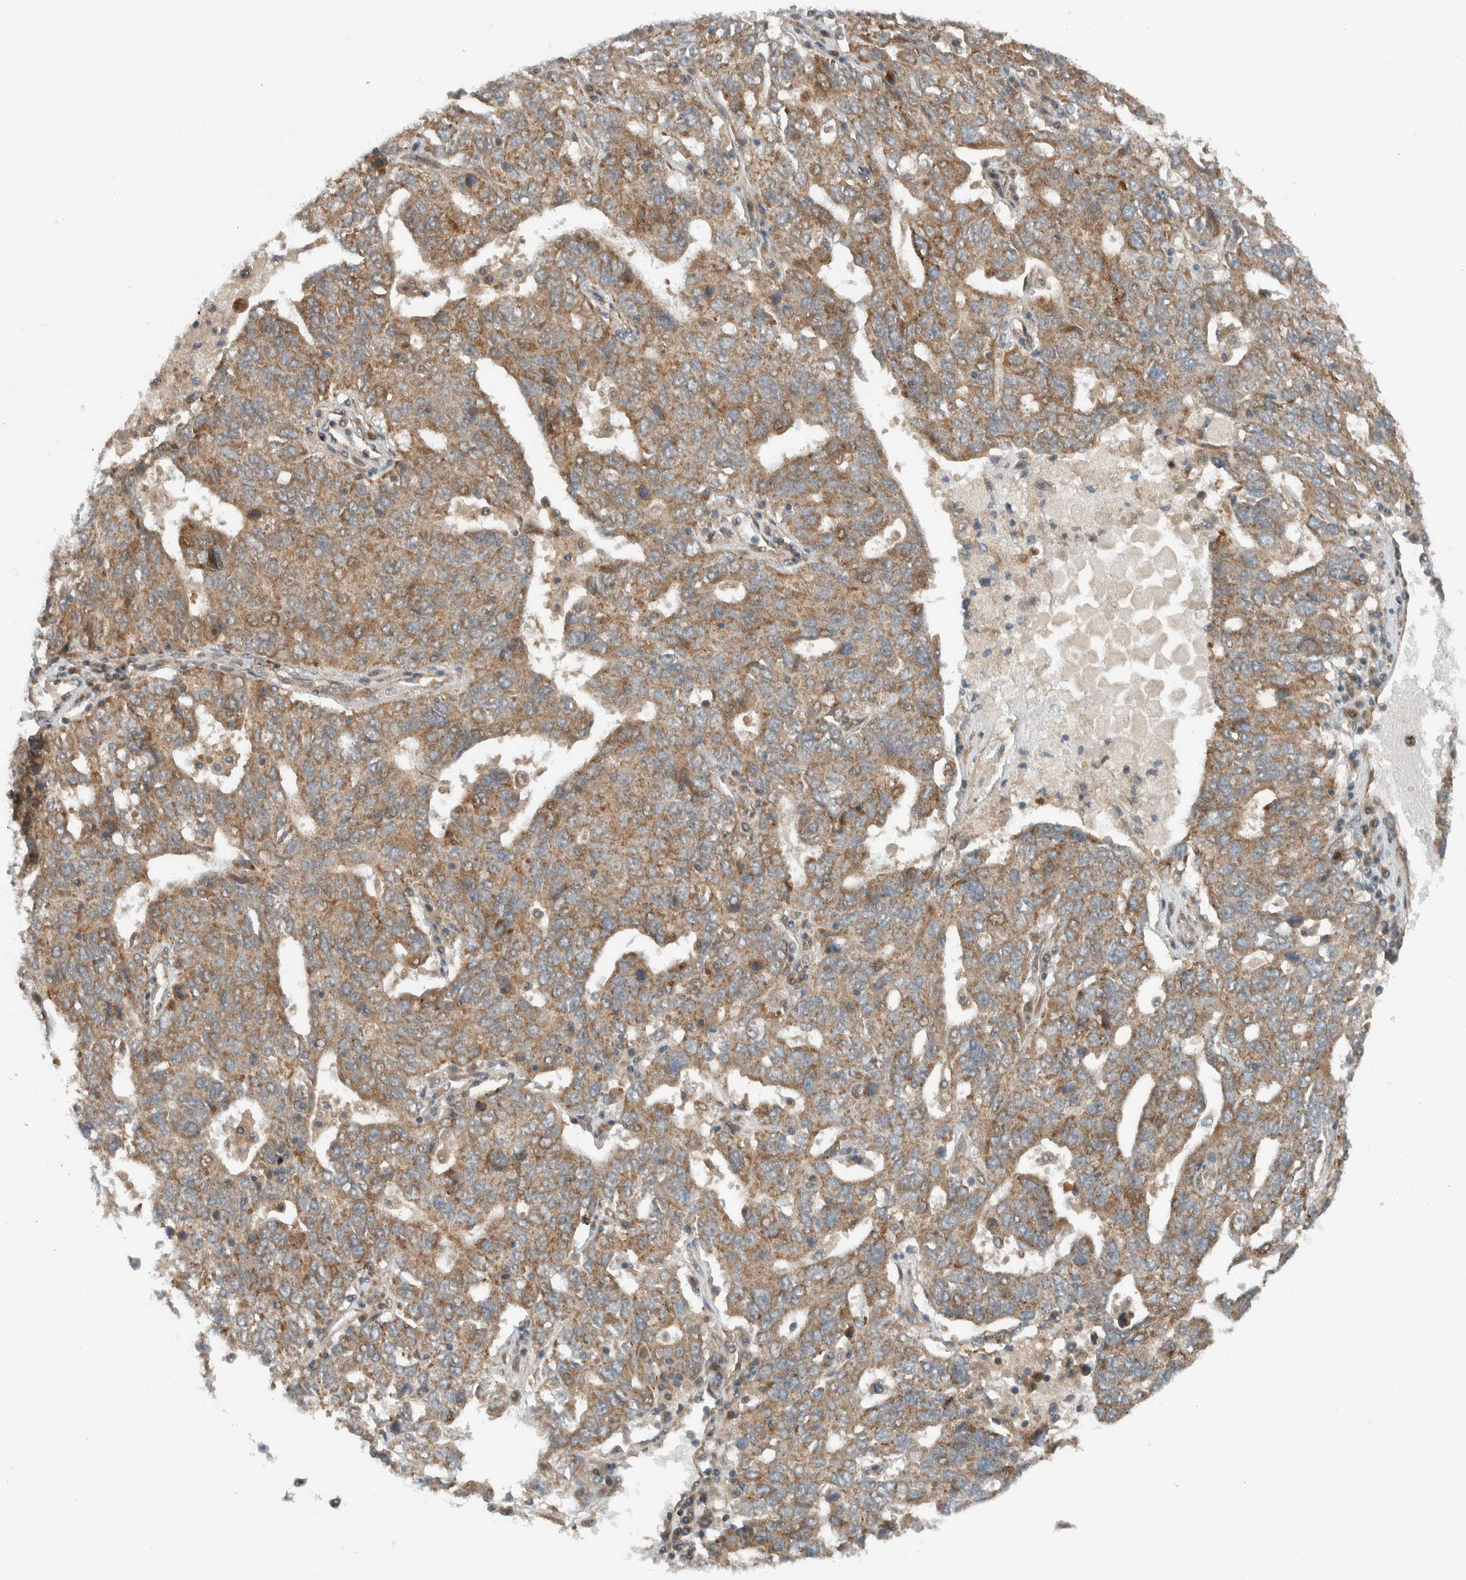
{"staining": {"intensity": "weak", "quantity": ">75%", "location": "cytoplasmic/membranous"}, "tissue": "ovarian cancer", "cell_type": "Tumor cells", "image_type": "cancer", "snomed": [{"axis": "morphology", "description": "Carcinoma, endometroid"}, {"axis": "topography", "description": "Ovary"}], "caption": "A brown stain labels weak cytoplasmic/membranous staining of a protein in ovarian cancer tumor cells. Using DAB (3,3'-diaminobenzidine) (brown) and hematoxylin (blue) stains, captured at high magnification using brightfield microscopy.", "gene": "KLHL6", "patient": {"sex": "female", "age": 62}}